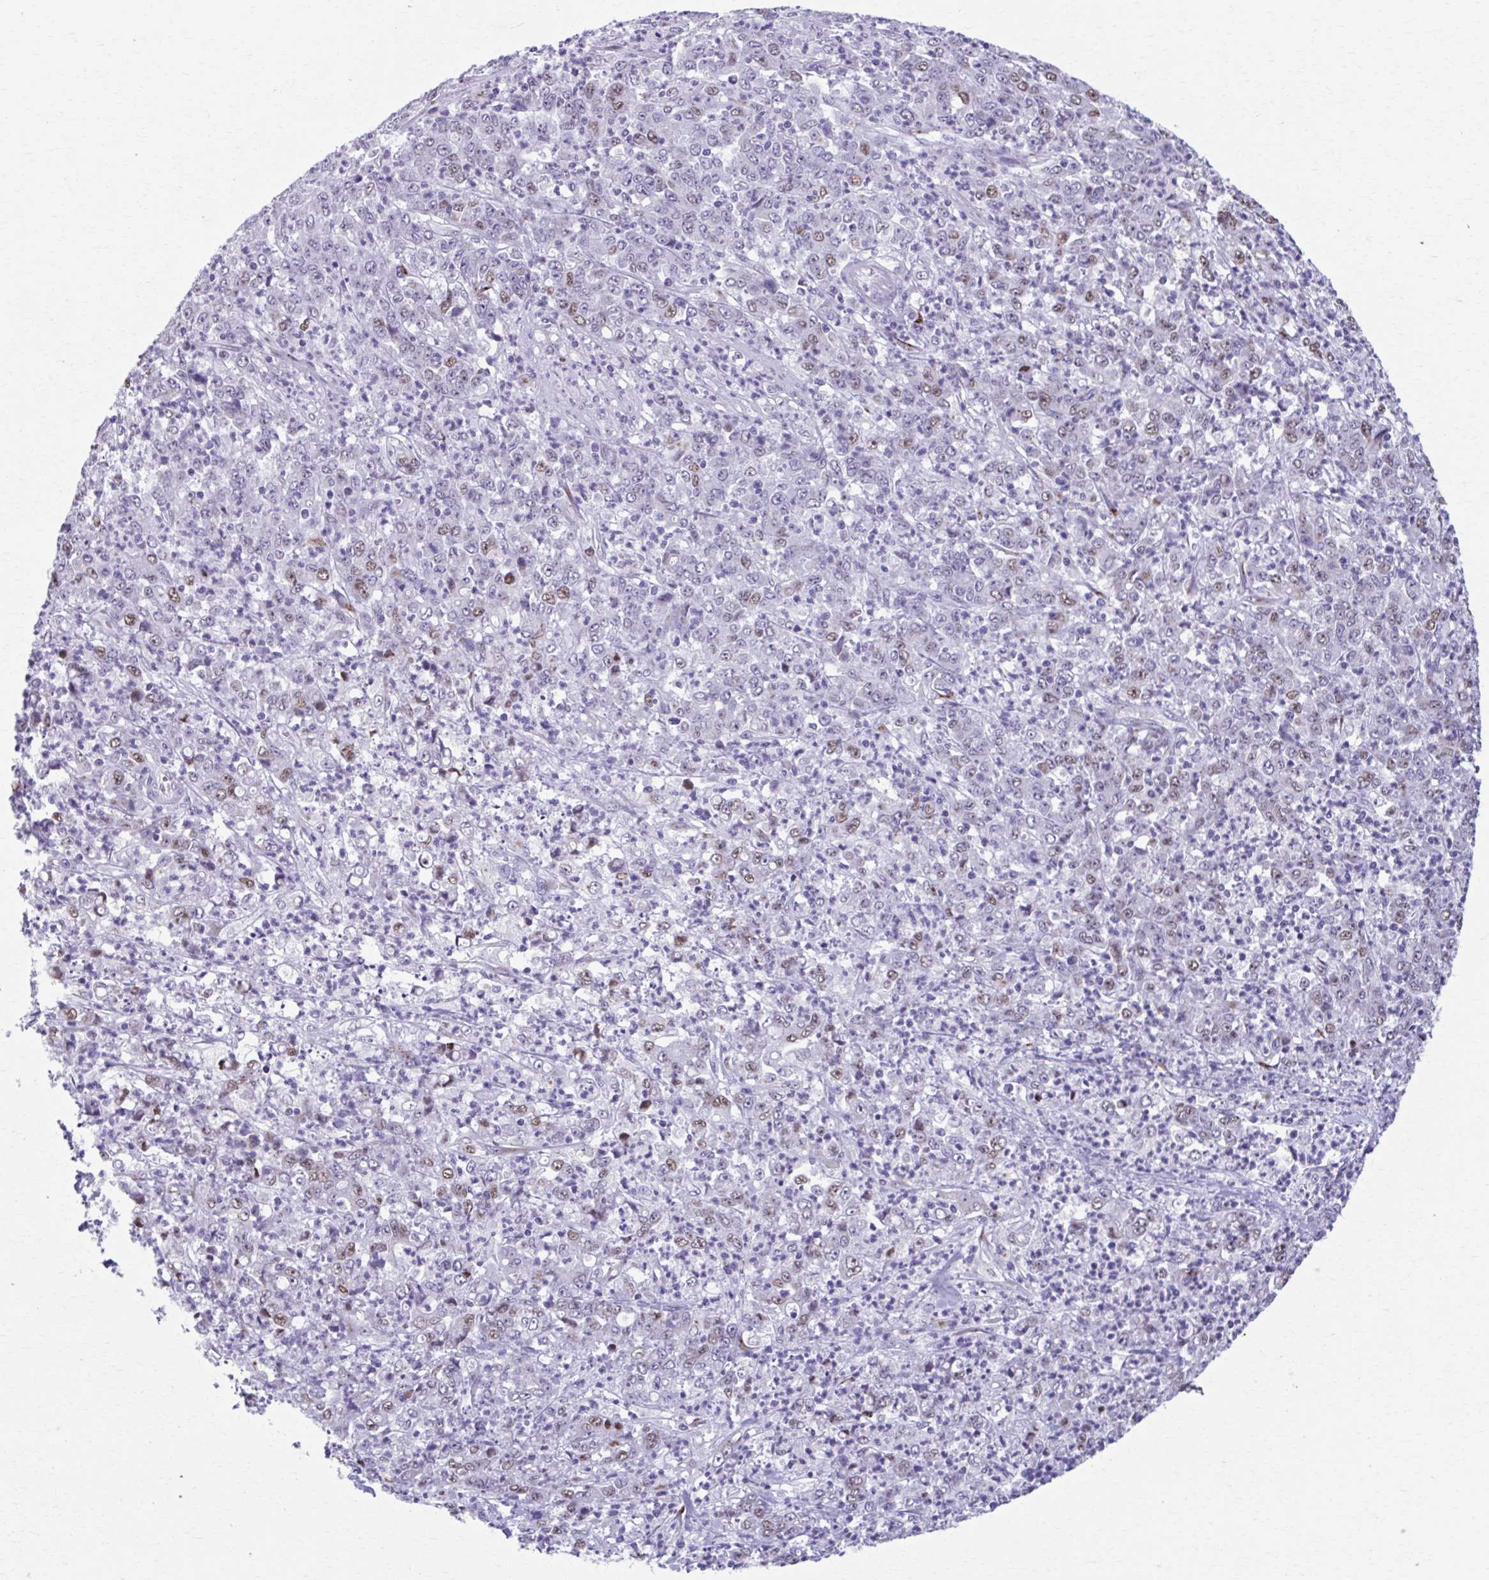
{"staining": {"intensity": "moderate", "quantity": "<25%", "location": "nuclear"}, "tissue": "stomach cancer", "cell_type": "Tumor cells", "image_type": "cancer", "snomed": [{"axis": "morphology", "description": "Adenocarcinoma, NOS"}, {"axis": "topography", "description": "Stomach, lower"}], "caption": "Stomach cancer was stained to show a protein in brown. There is low levels of moderate nuclear expression in approximately <25% of tumor cells. Using DAB (3,3'-diaminobenzidine) (brown) and hematoxylin (blue) stains, captured at high magnification using brightfield microscopy.", "gene": "ZNF682", "patient": {"sex": "female", "age": 71}}